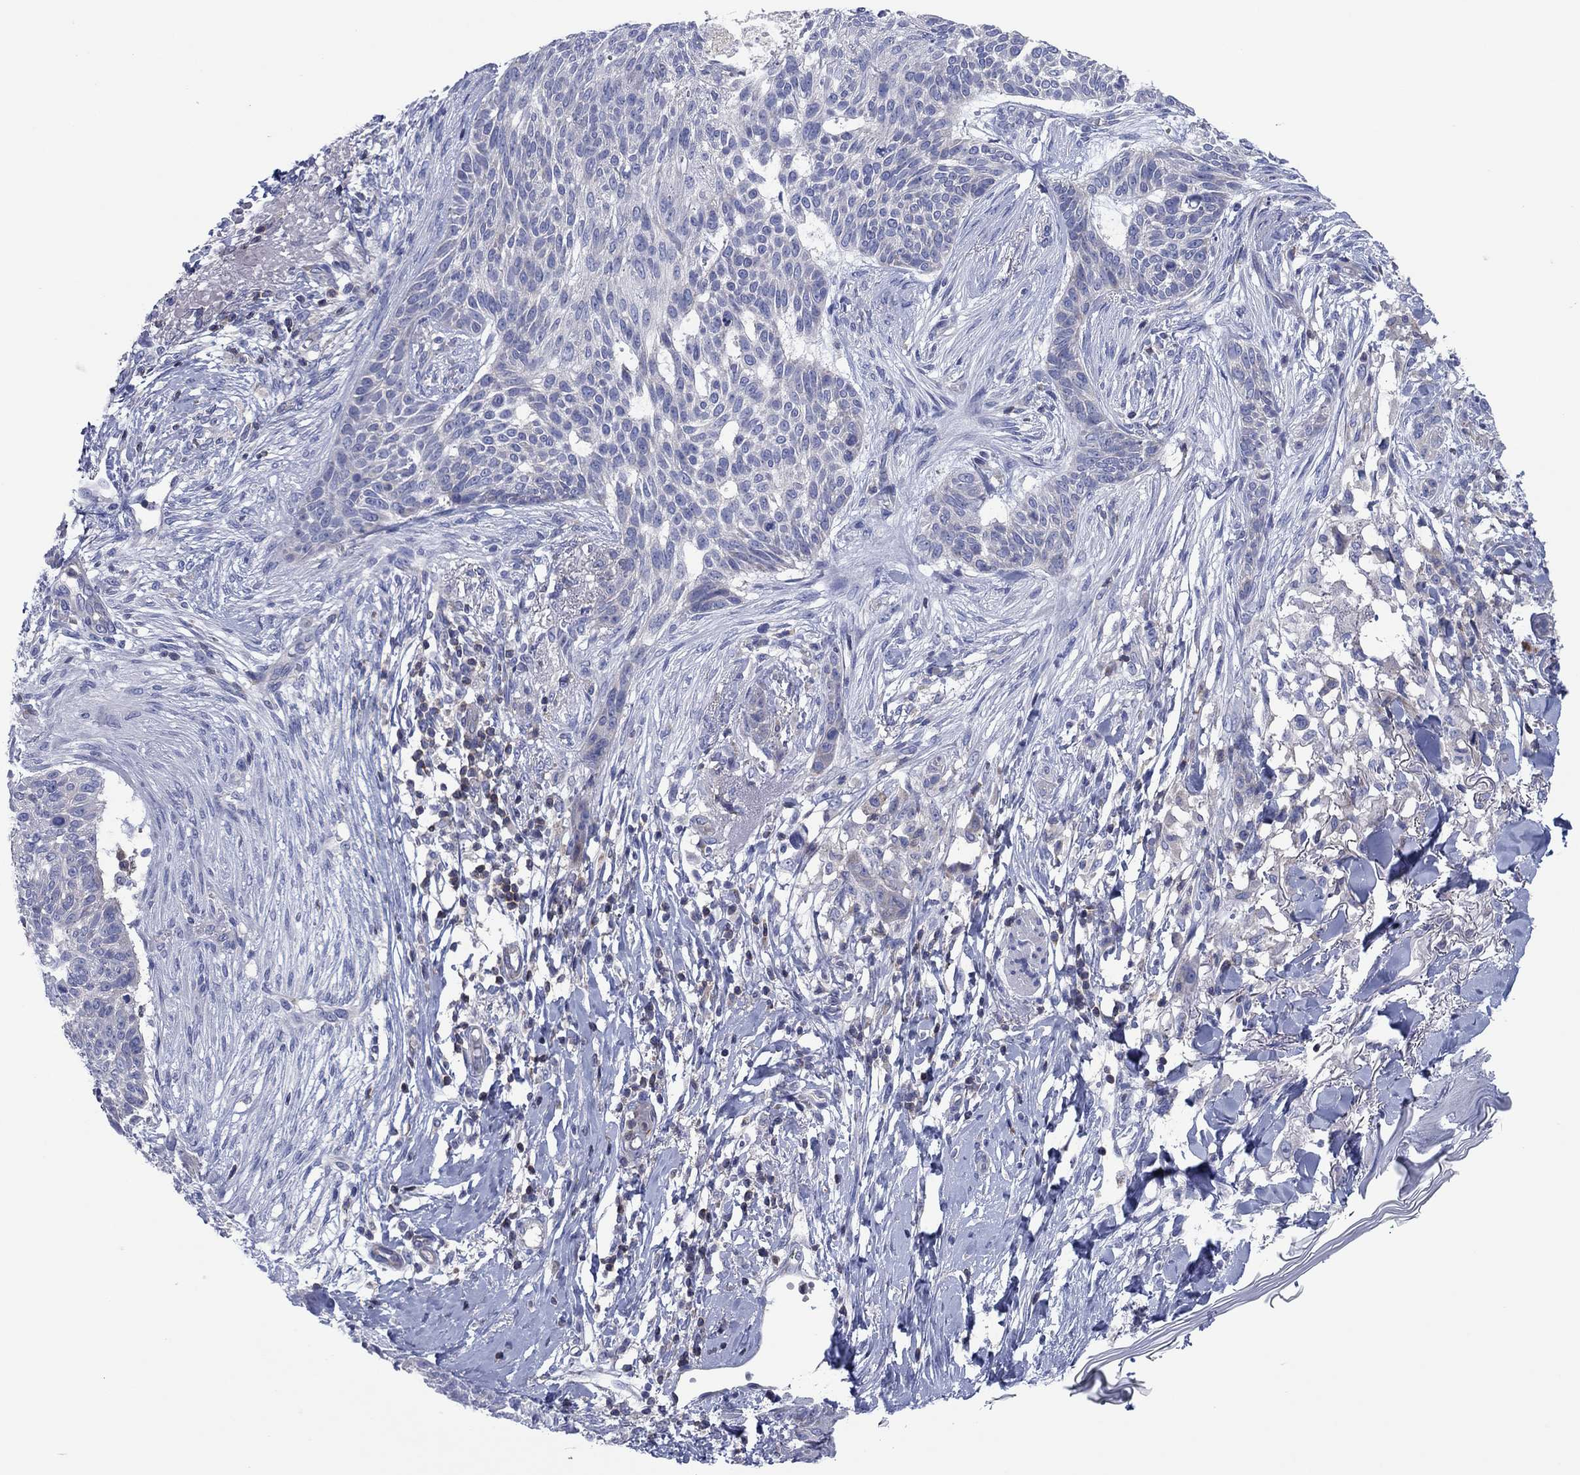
{"staining": {"intensity": "negative", "quantity": "none", "location": "none"}, "tissue": "skin cancer", "cell_type": "Tumor cells", "image_type": "cancer", "snomed": [{"axis": "morphology", "description": "Normal tissue, NOS"}, {"axis": "morphology", "description": "Basal cell carcinoma"}, {"axis": "topography", "description": "Skin"}], "caption": "This image is of basal cell carcinoma (skin) stained with immunohistochemistry to label a protein in brown with the nuclei are counter-stained blue. There is no positivity in tumor cells.", "gene": "PVR", "patient": {"sex": "male", "age": 84}}